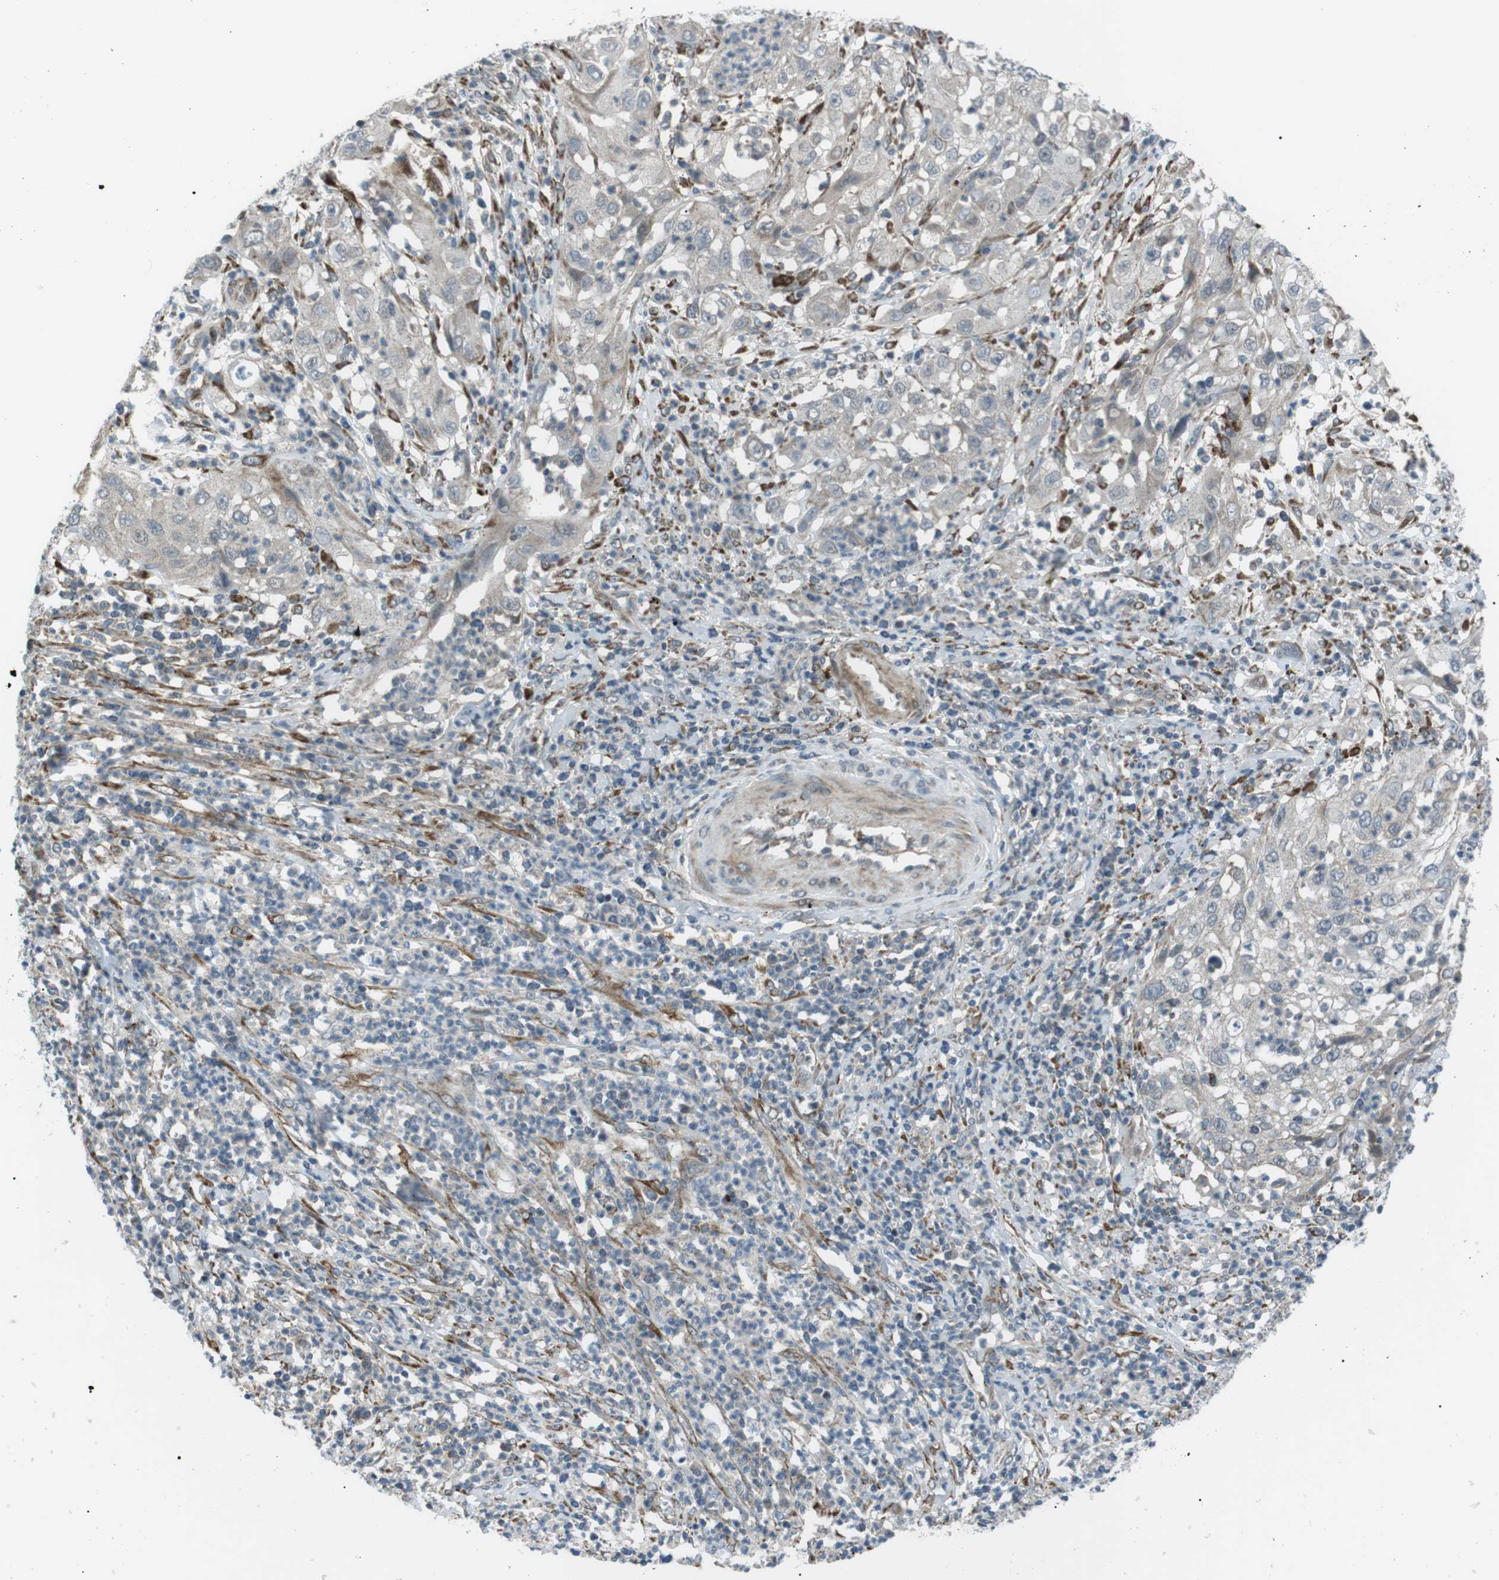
{"staining": {"intensity": "negative", "quantity": "none", "location": "none"}, "tissue": "cervical cancer", "cell_type": "Tumor cells", "image_type": "cancer", "snomed": [{"axis": "morphology", "description": "Squamous cell carcinoma, NOS"}, {"axis": "topography", "description": "Cervix"}], "caption": "Immunohistochemistry micrograph of human cervical cancer (squamous cell carcinoma) stained for a protein (brown), which displays no staining in tumor cells. (DAB IHC with hematoxylin counter stain).", "gene": "ARID5B", "patient": {"sex": "female", "age": 32}}